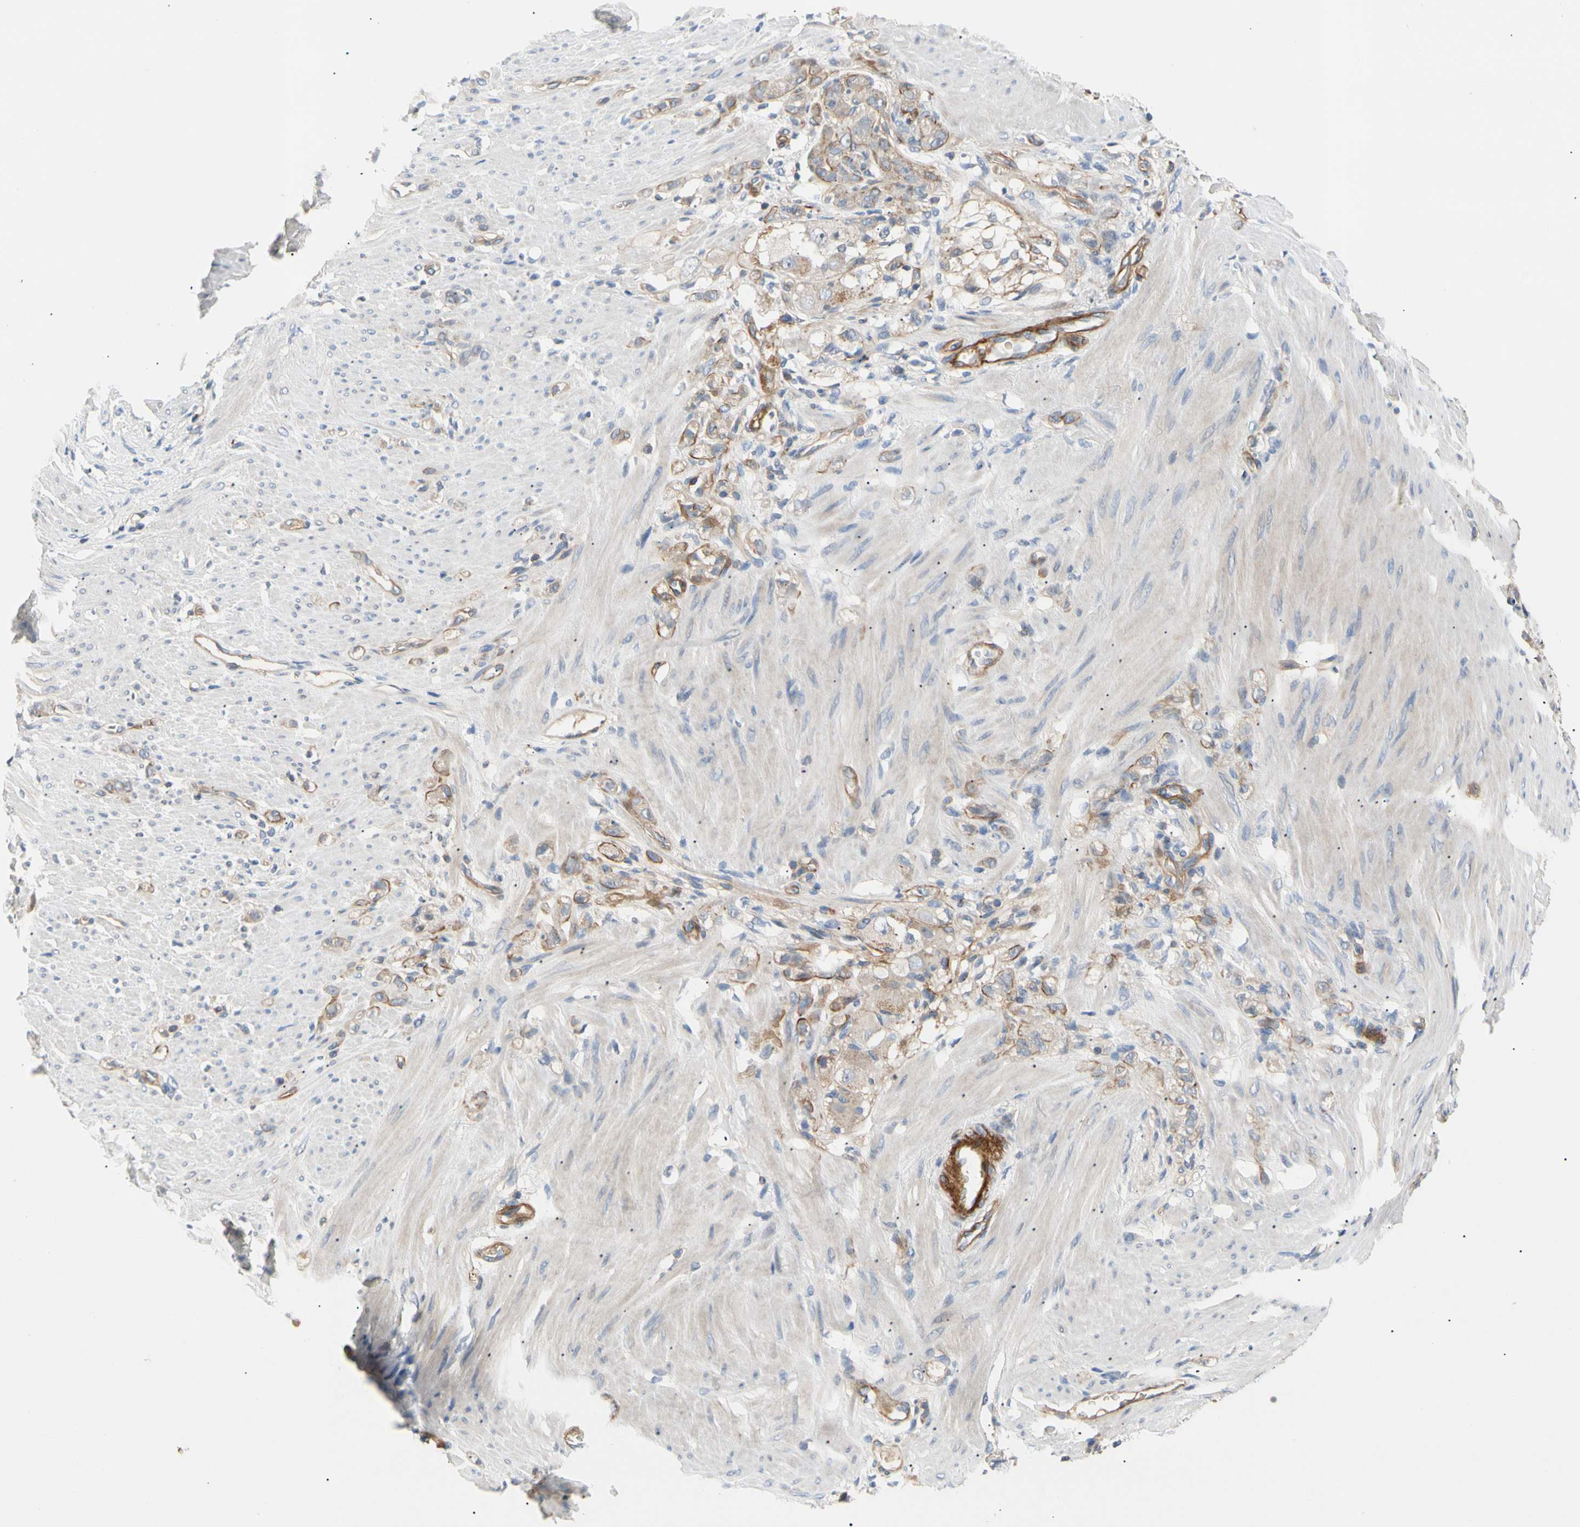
{"staining": {"intensity": "weak", "quantity": ">75%", "location": "cytoplasmic/membranous"}, "tissue": "stomach cancer", "cell_type": "Tumor cells", "image_type": "cancer", "snomed": [{"axis": "morphology", "description": "Adenocarcinoma, NOS"}, {"axis": "topography", "description": "Stomach"}], "caption": "Stomach cancer (adenocarcinoma) stained for a protein (brown) demonstrates weak cytoplasmic/membranous positive staining in approximately >75% of tumor cells.", "gene": "TNFRSF18", "patient": {"sex": "male", "age": 82}}